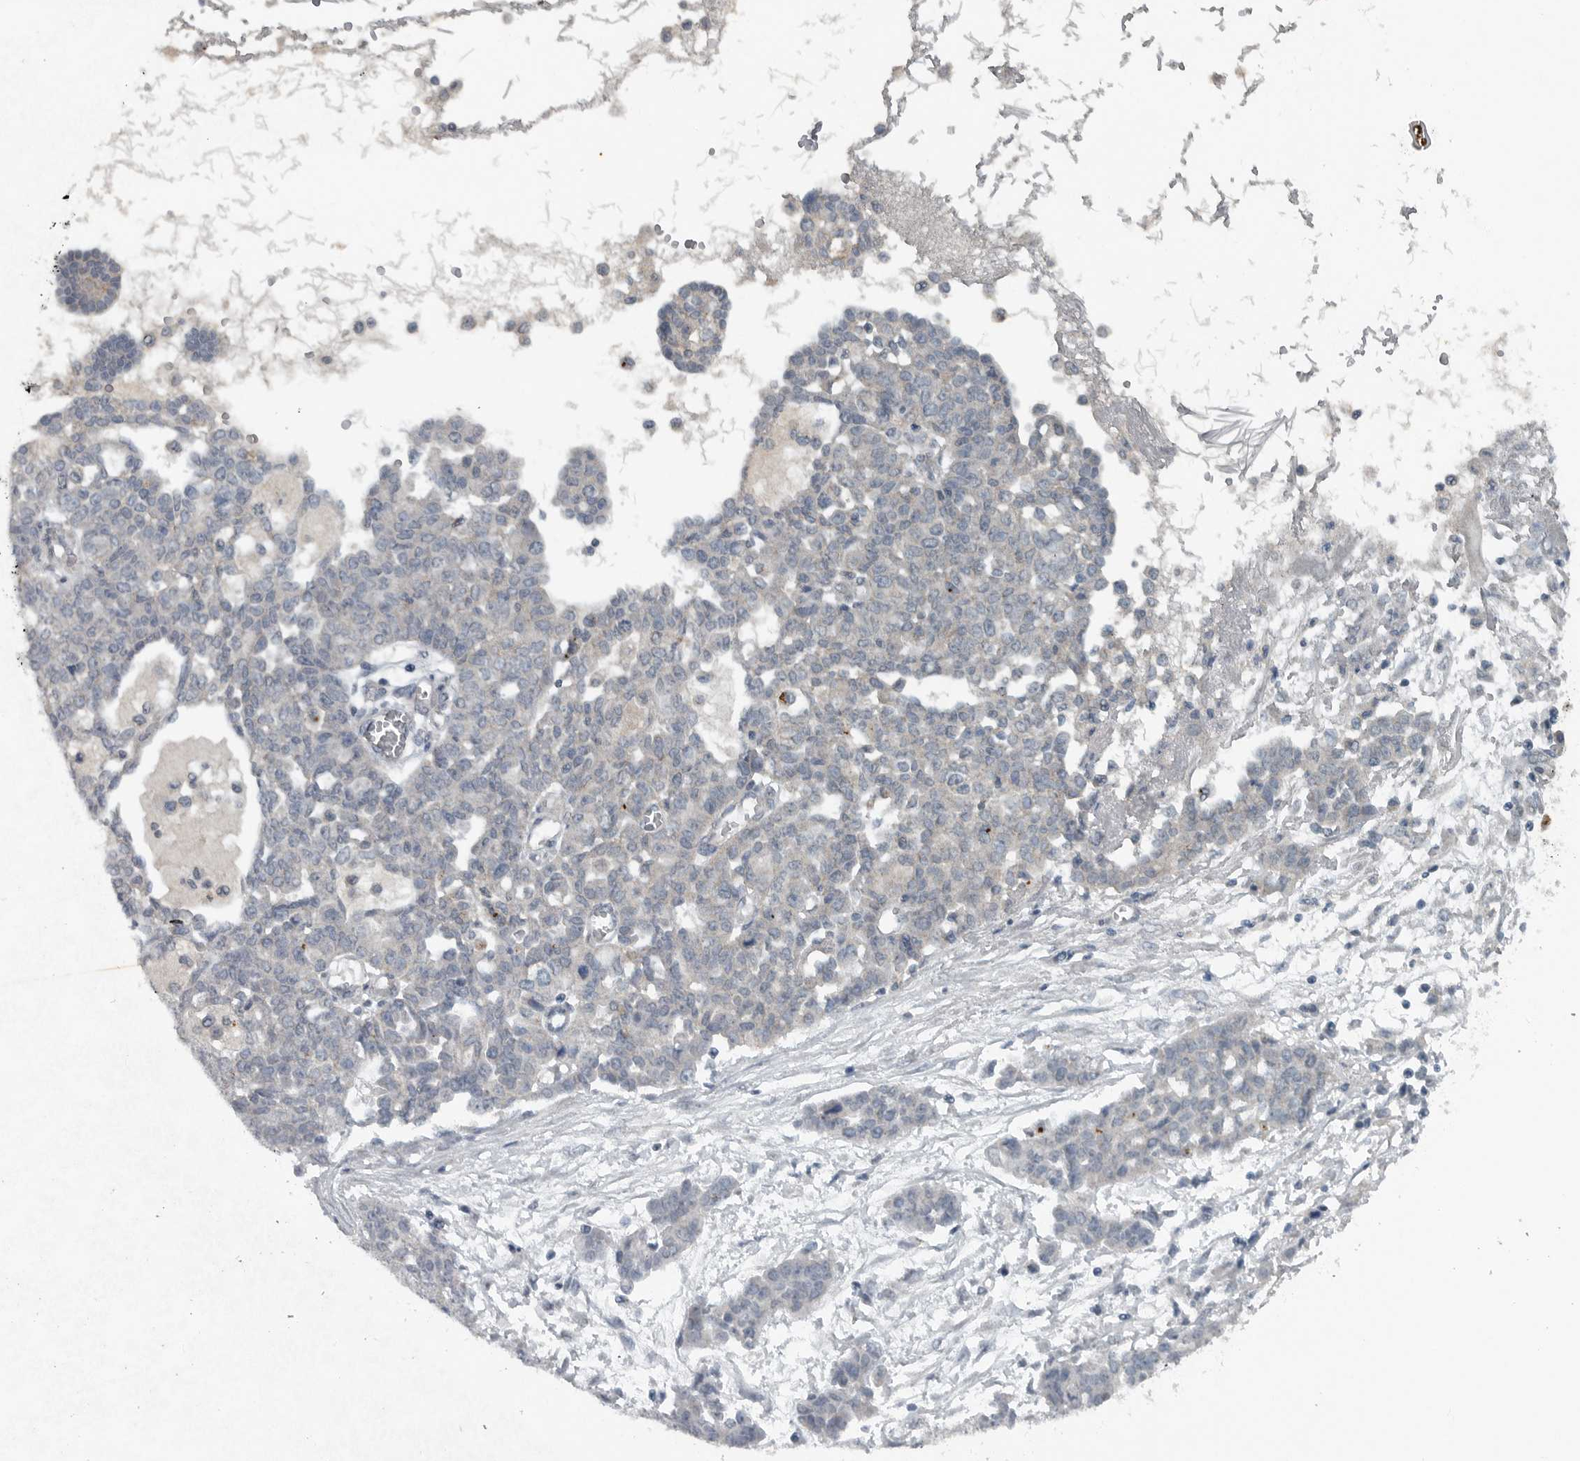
{"staining": {"intensity": "negative", "quantity": "none", "location": "none"}, "tissue": "ovarian cancer", "cell_type": "Tumor cells", "image_type": "cancer", "snomed": [{"axis": "morphology", "description": "Cystadenocarcinoma, serous, NOS"}, {"axis": "topography", "description": "Soft tissue"}, {"axis": "topography", "description": "Ovary"}], "caption": "Immunohistochemistry (IHC) image of human ovarian serous cystadenocarcinoma stained for a protein (brown), which demonstrates no positivity in tumor cells.", "gene": "IL6ST", "patient": {"sex": "female", "age": 57}}